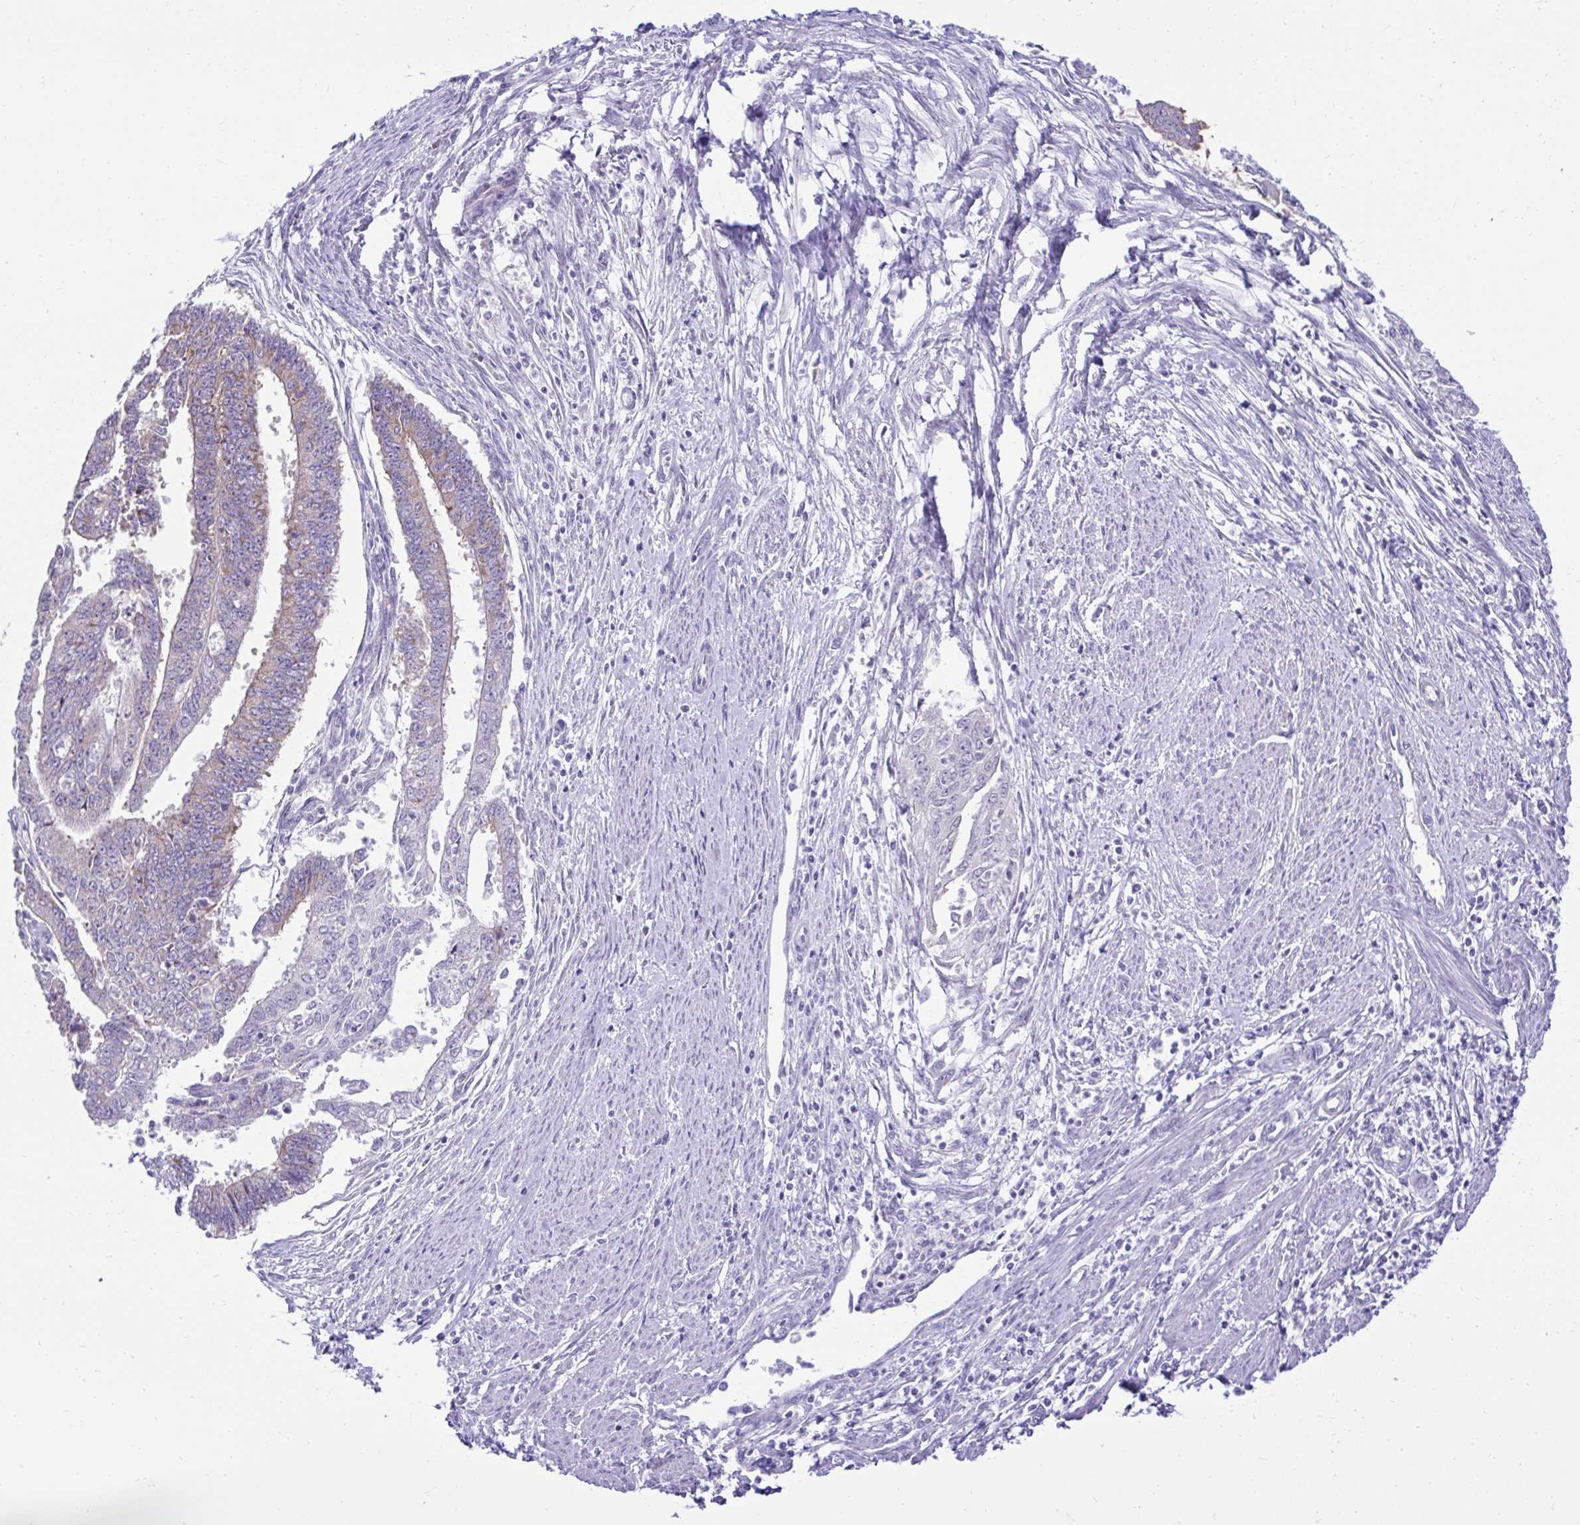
{"staining": {"intensity": "moderate", "quantity": "<25%", "location": "cytoplasmic/membranous"}, "tissue": "endometrial cancer", "cell_type": "Tumor cells", "image_type": "cancer", "snomed": [{"axis": "morphology", "description": "Adenocarcinoma, NOS"}, {"axis": "topography", "description": "Endometrium"}], "caption": "Protein positivity by IHC shows moderate cytoplasmic/membranous positivity in about <25% of tumor cells in endometrial cancer (adenocarcinoma).", "gene": "RPL7", "patient": {"sex": "female", "age": 73}}